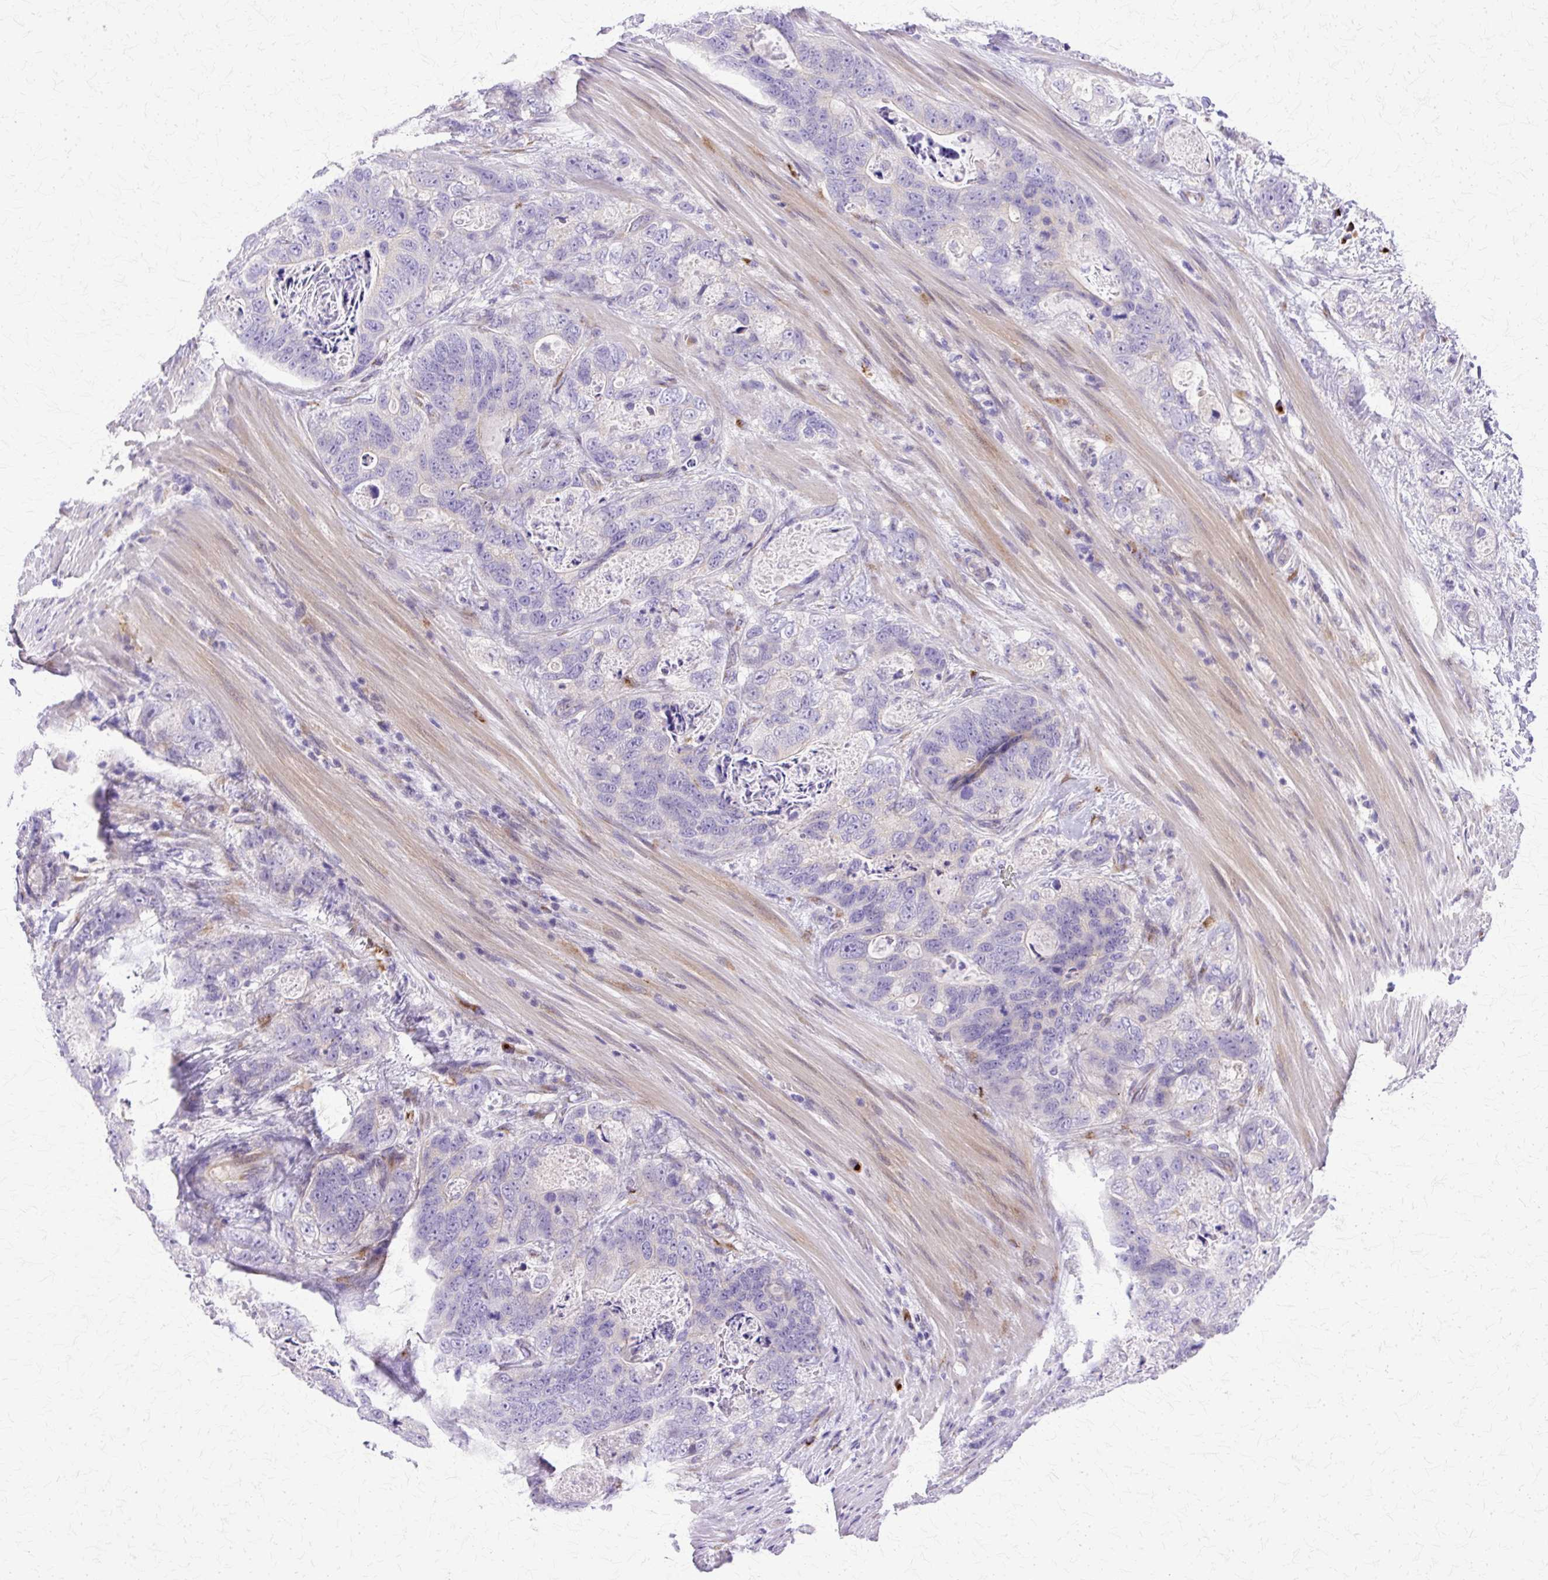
{"staining": {"intensity": "negative", "quantity": "none", "location": "none"}, "tissue": "stomach cancer", "cell_type": "Tumor cells", "image_type": "cancer", "snomed": [{"axis": "morphology", "description": "Normal tissue, NOS"}, {"axis": "morphology", "description": "Adenocarcinoma, NOS"}, {"axis": "topography", "description": "Stomach"}], "caption": "Micrograph shows no significant protein staining in tumor cells of stomach cancer (adenocarcinoma).", "gene": "TBC1D3G", "patient": {"sex": "female", "age": 89}}